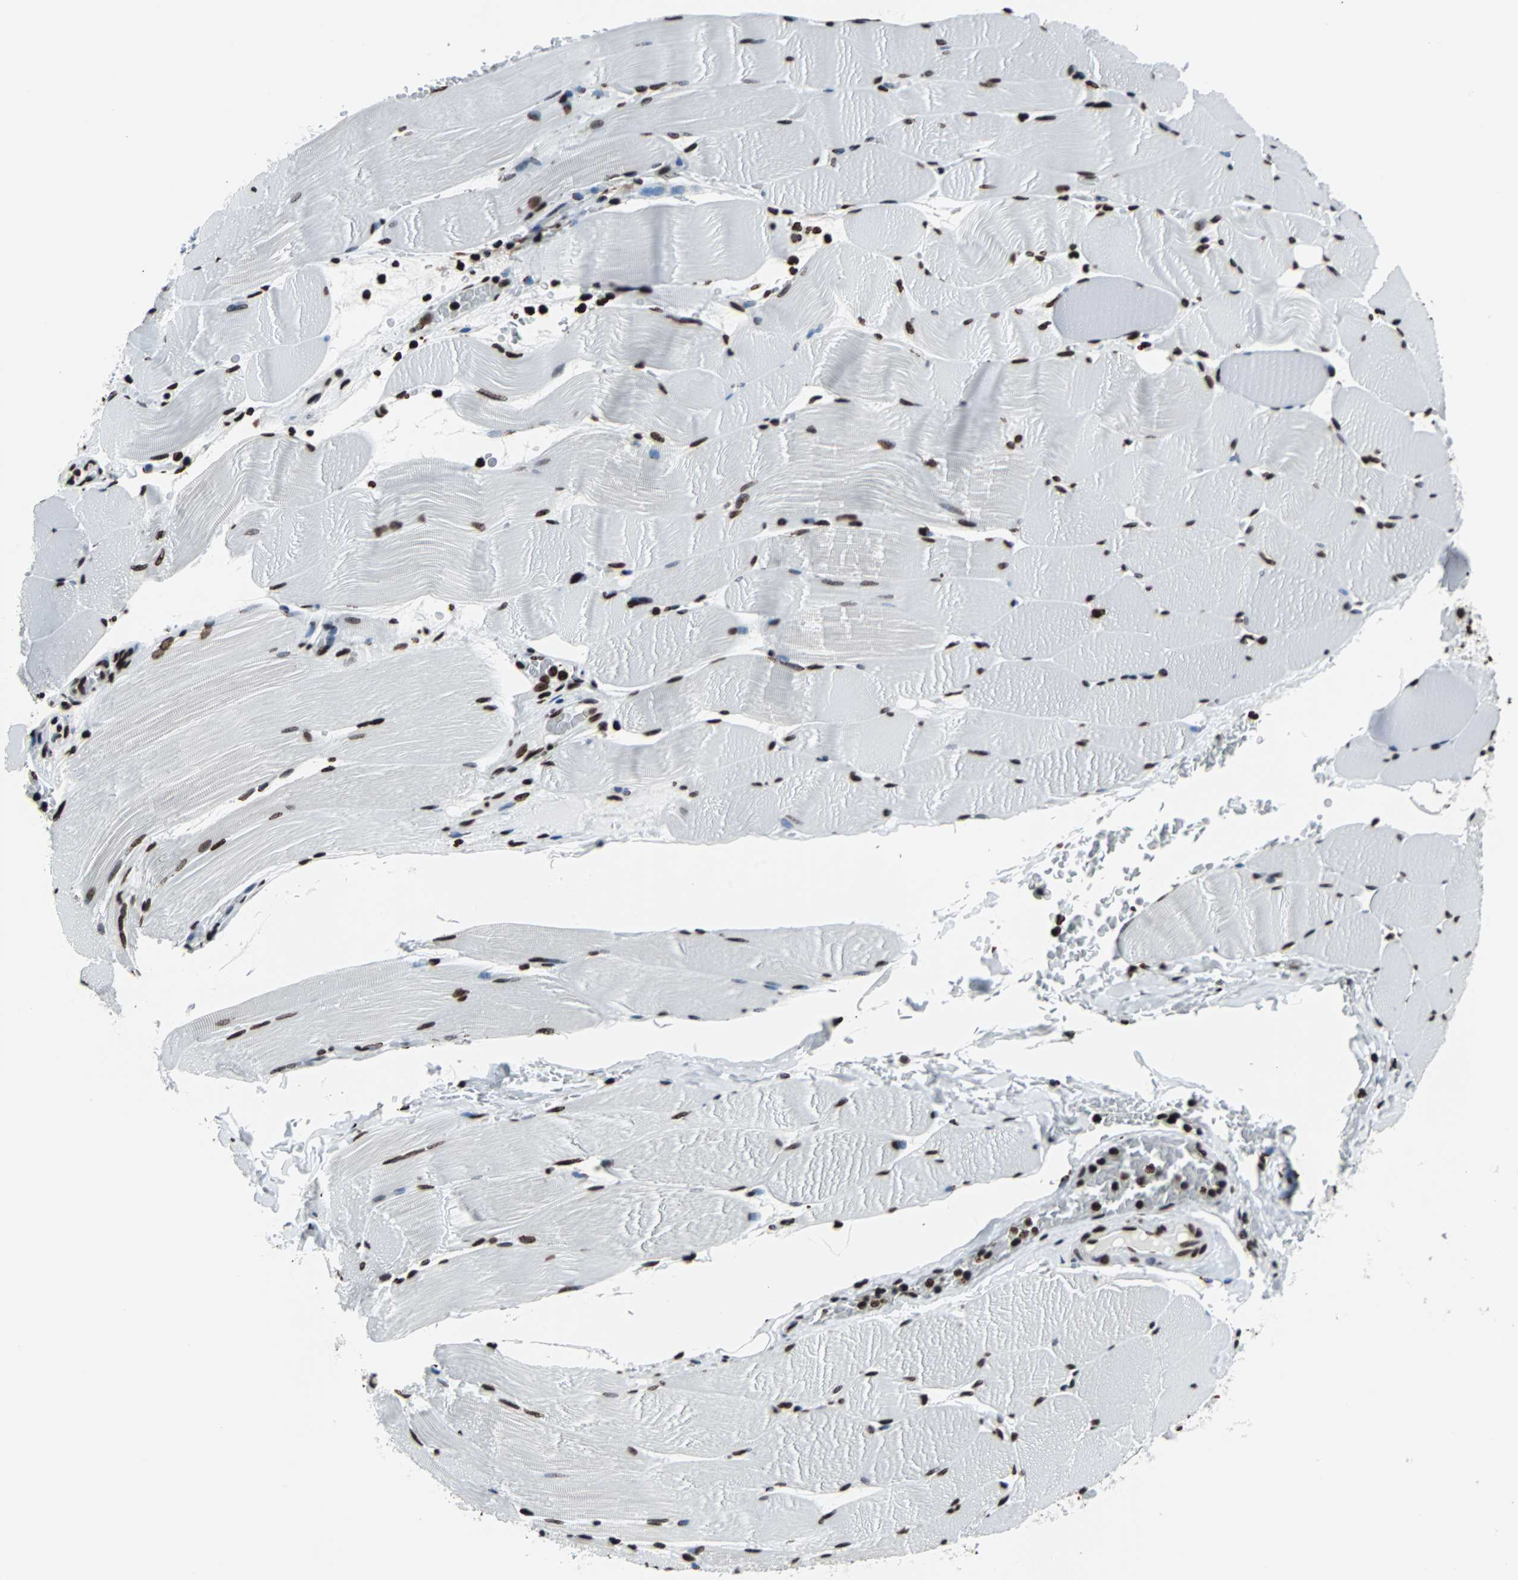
{"staining": {"intensity": "strong", "quantity": "25%-75%", "location": "nuclear"}, "tissue": "skeletal muscle", "cell_type": "Myocytes", "image_type": "normal", "snomed": [{"axis": "morphology", "description": "Normal tissue, NOS"}, {"axis": "topography", "description": "Skeletal muscle"}], "caption": "Myocytes reveal strong nuclear positivity in about 25%-75% of cells in unremarkable skeletal muscle. (DAB (3,3'-diaminobenzidine) = brown stain, brightfield microscopy at high magnification).", "gene": "H2BC18", "patient": {"sex": "male", "age": 62}}